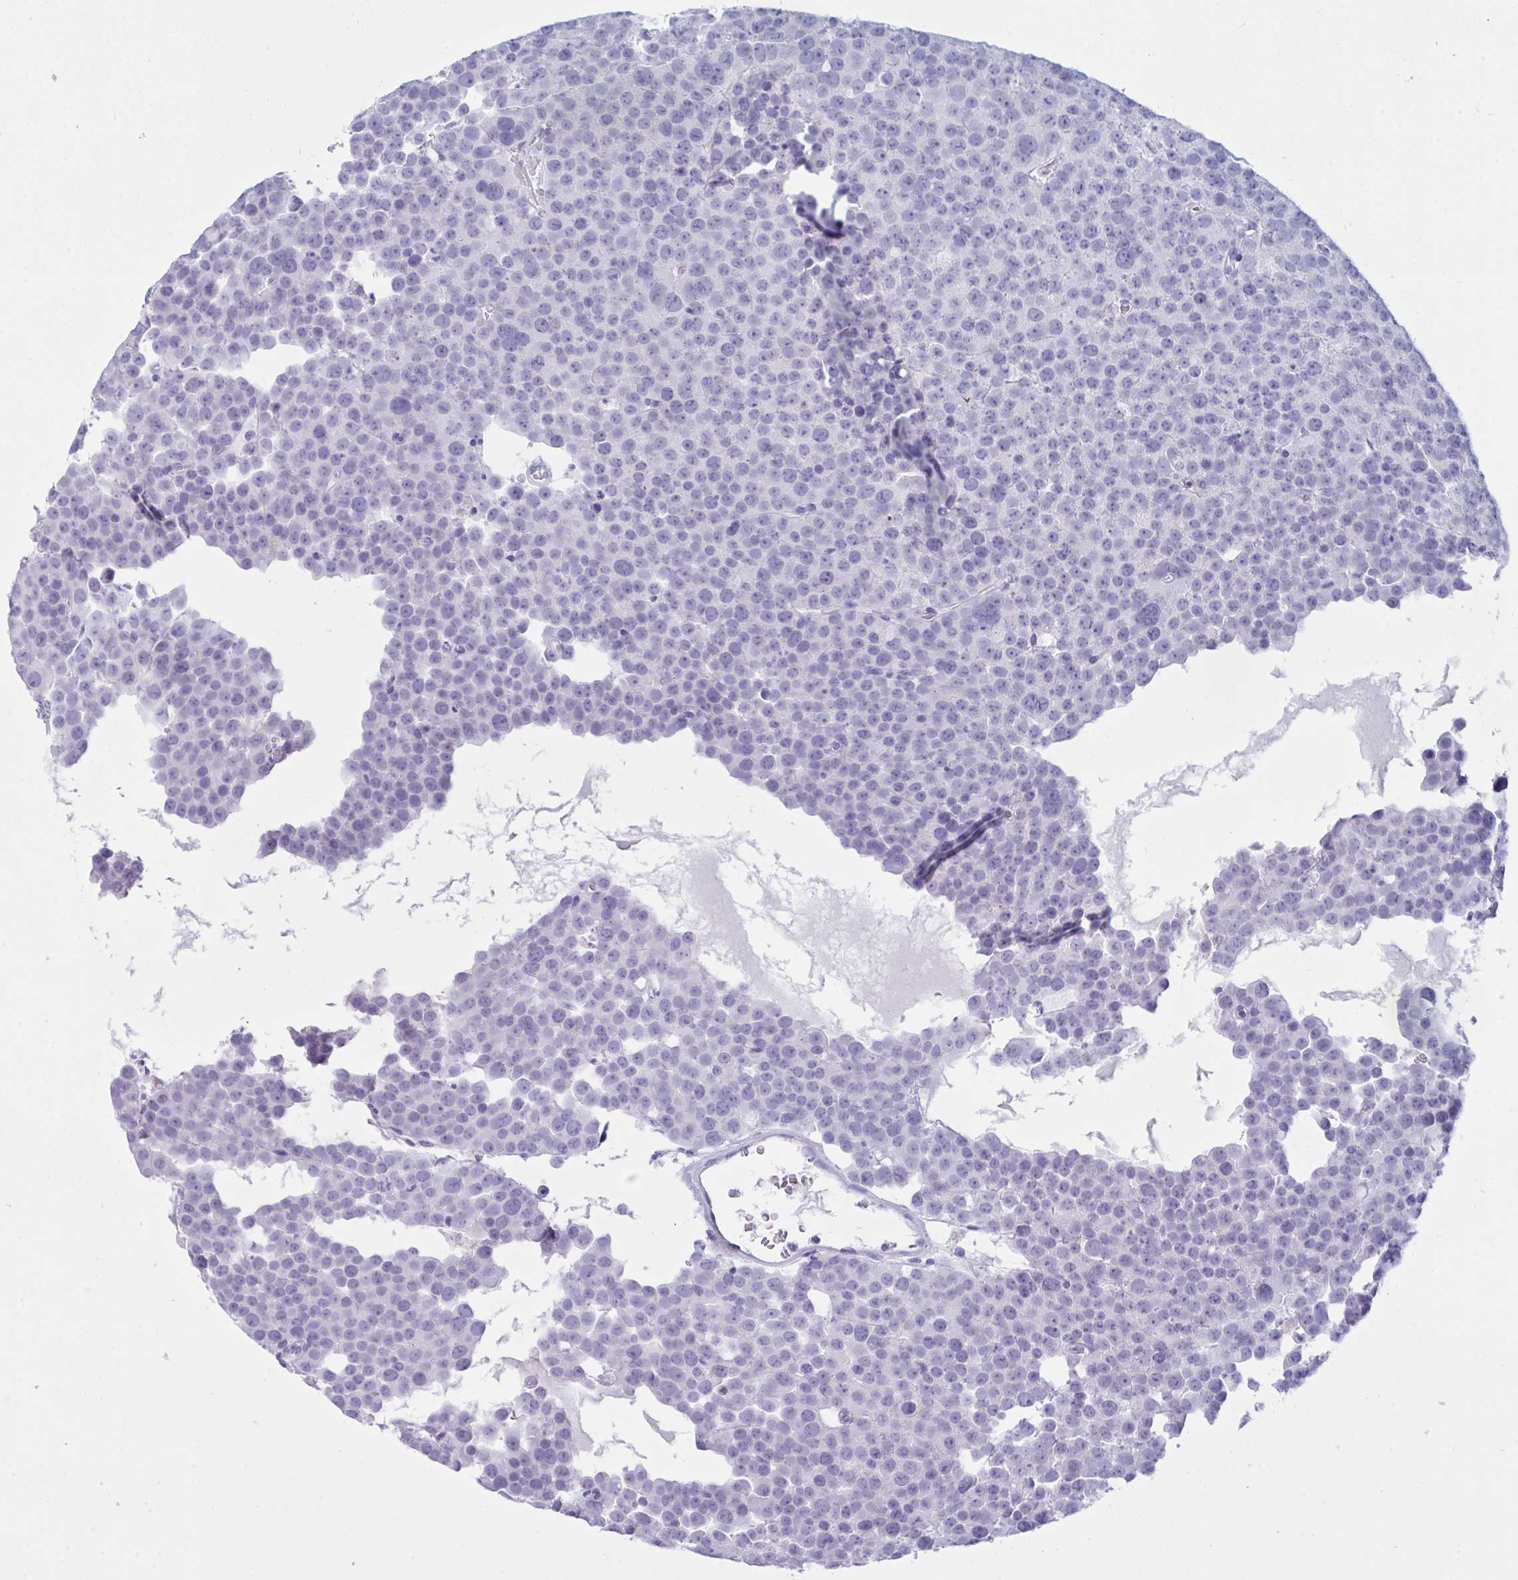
{"staining": {"intensity": "negative", "quantity": "none", "location": "none"}, "tissue": "testis cancer", "cell_type": "Tumor cells", "image_type": "cancer", "snomed": [{"axis": "morphology", "description": "Seminoma, NOS"}, {"axis": "topography", "description": "Testis"}], "caption": "Tumor cells show no significant protein positivity in seminoma (testis).", "gene": "BBS1", "patient": {"sex": "male", "age": 71}}